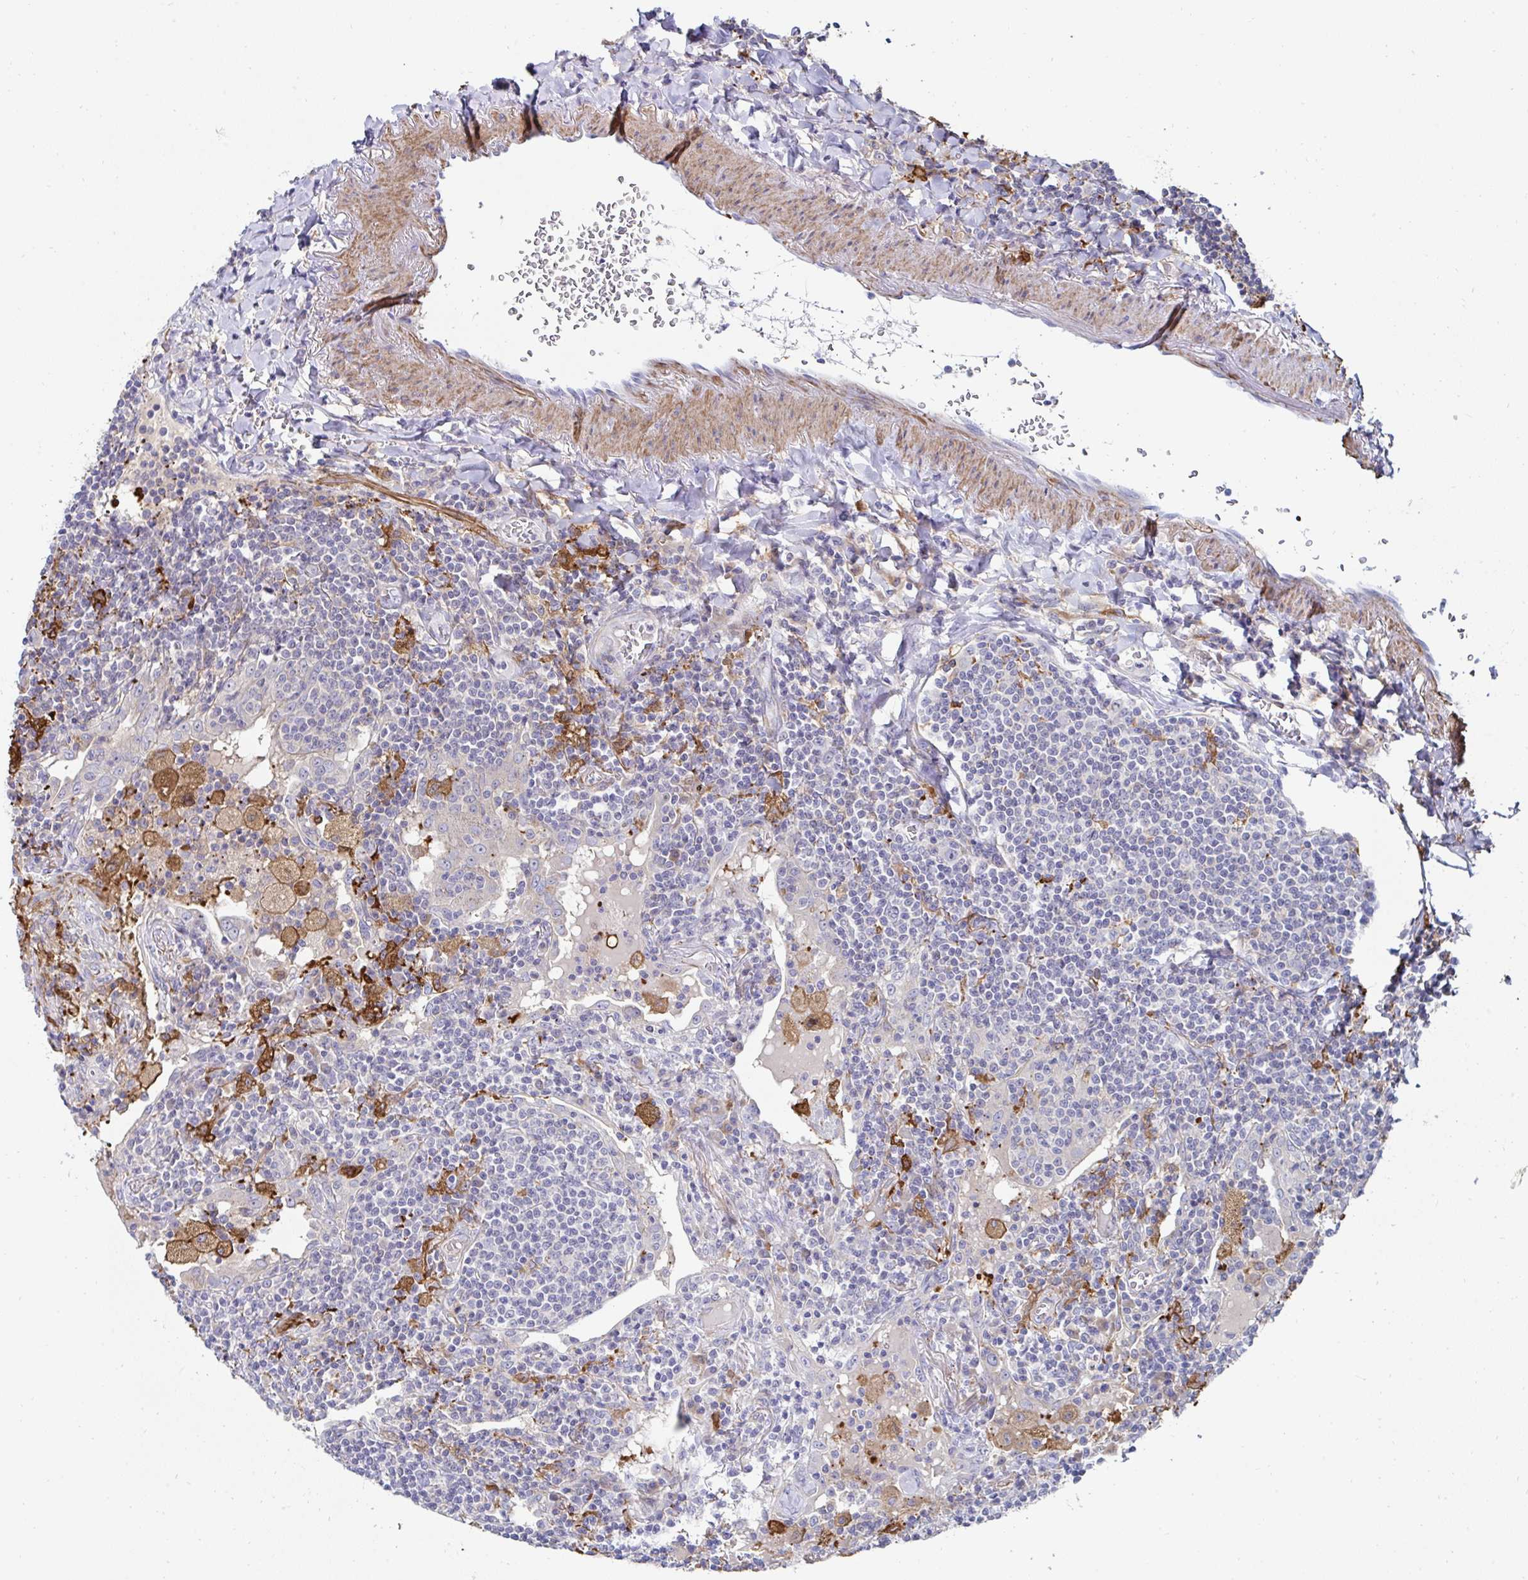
{"staining": {"intensity": "negative", "quantity": "none", "location": "none"}, "tissue": "lymphoma", "cell_type": "Tumor cells", "image_type": "cancer", "snomed": [{"axis": "morphology", "description": "Malignant lymphoma, non-Hodgkin's type, Low grade"}, {"axis": "topography", "description": "Lung"}], "caption": "Immunohistochemical staining of human lymphoma exhibits no significant expression in tumor cells. The staining was performed using DAB to visualize the protein expression in brown, while the nuclei were stained in blue with hematoxylin (Magnification: 20x).", "gene": "FBXL13", "patient": {"sex": "female", "age": 71}}